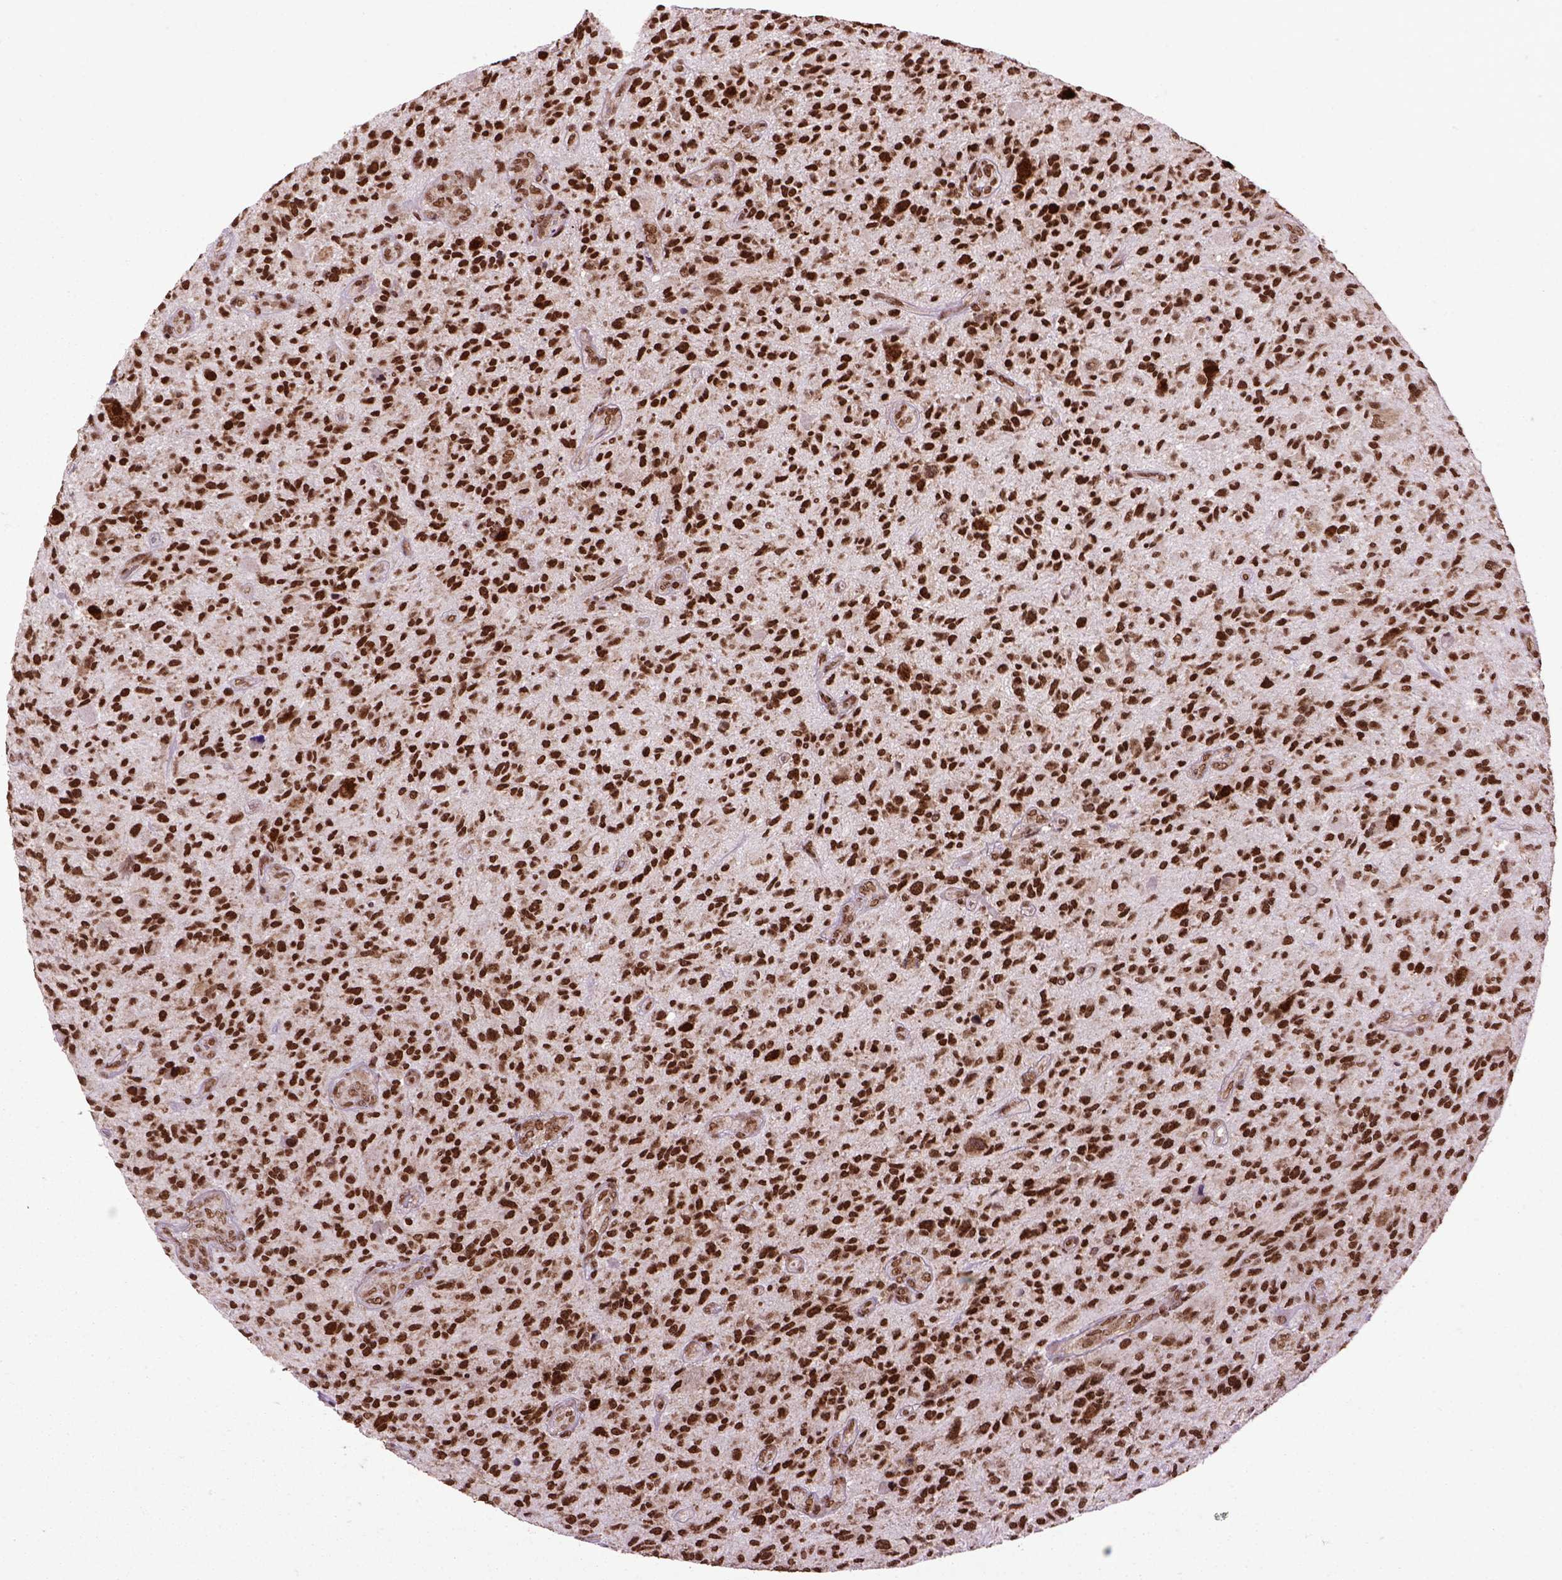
{"staining": {"intensity": "strong", "quantity": ">75%", "location": "nuclear"}, "tissue": "glioma", "cell_type": "Tumor cells", "image_type": "cancer", "snomed": [{"axis": "morphology", "description": "Glioma, malignant, High grade"}, {"axis": "topography", "description": "Brain"}], "caption": "Immunohistochemical staining of human glioma displays strong nuclear protein staining in about >75% of tumor cells.", "gene": "CELF1", "patient": {"sex": "male", "age": 47}}